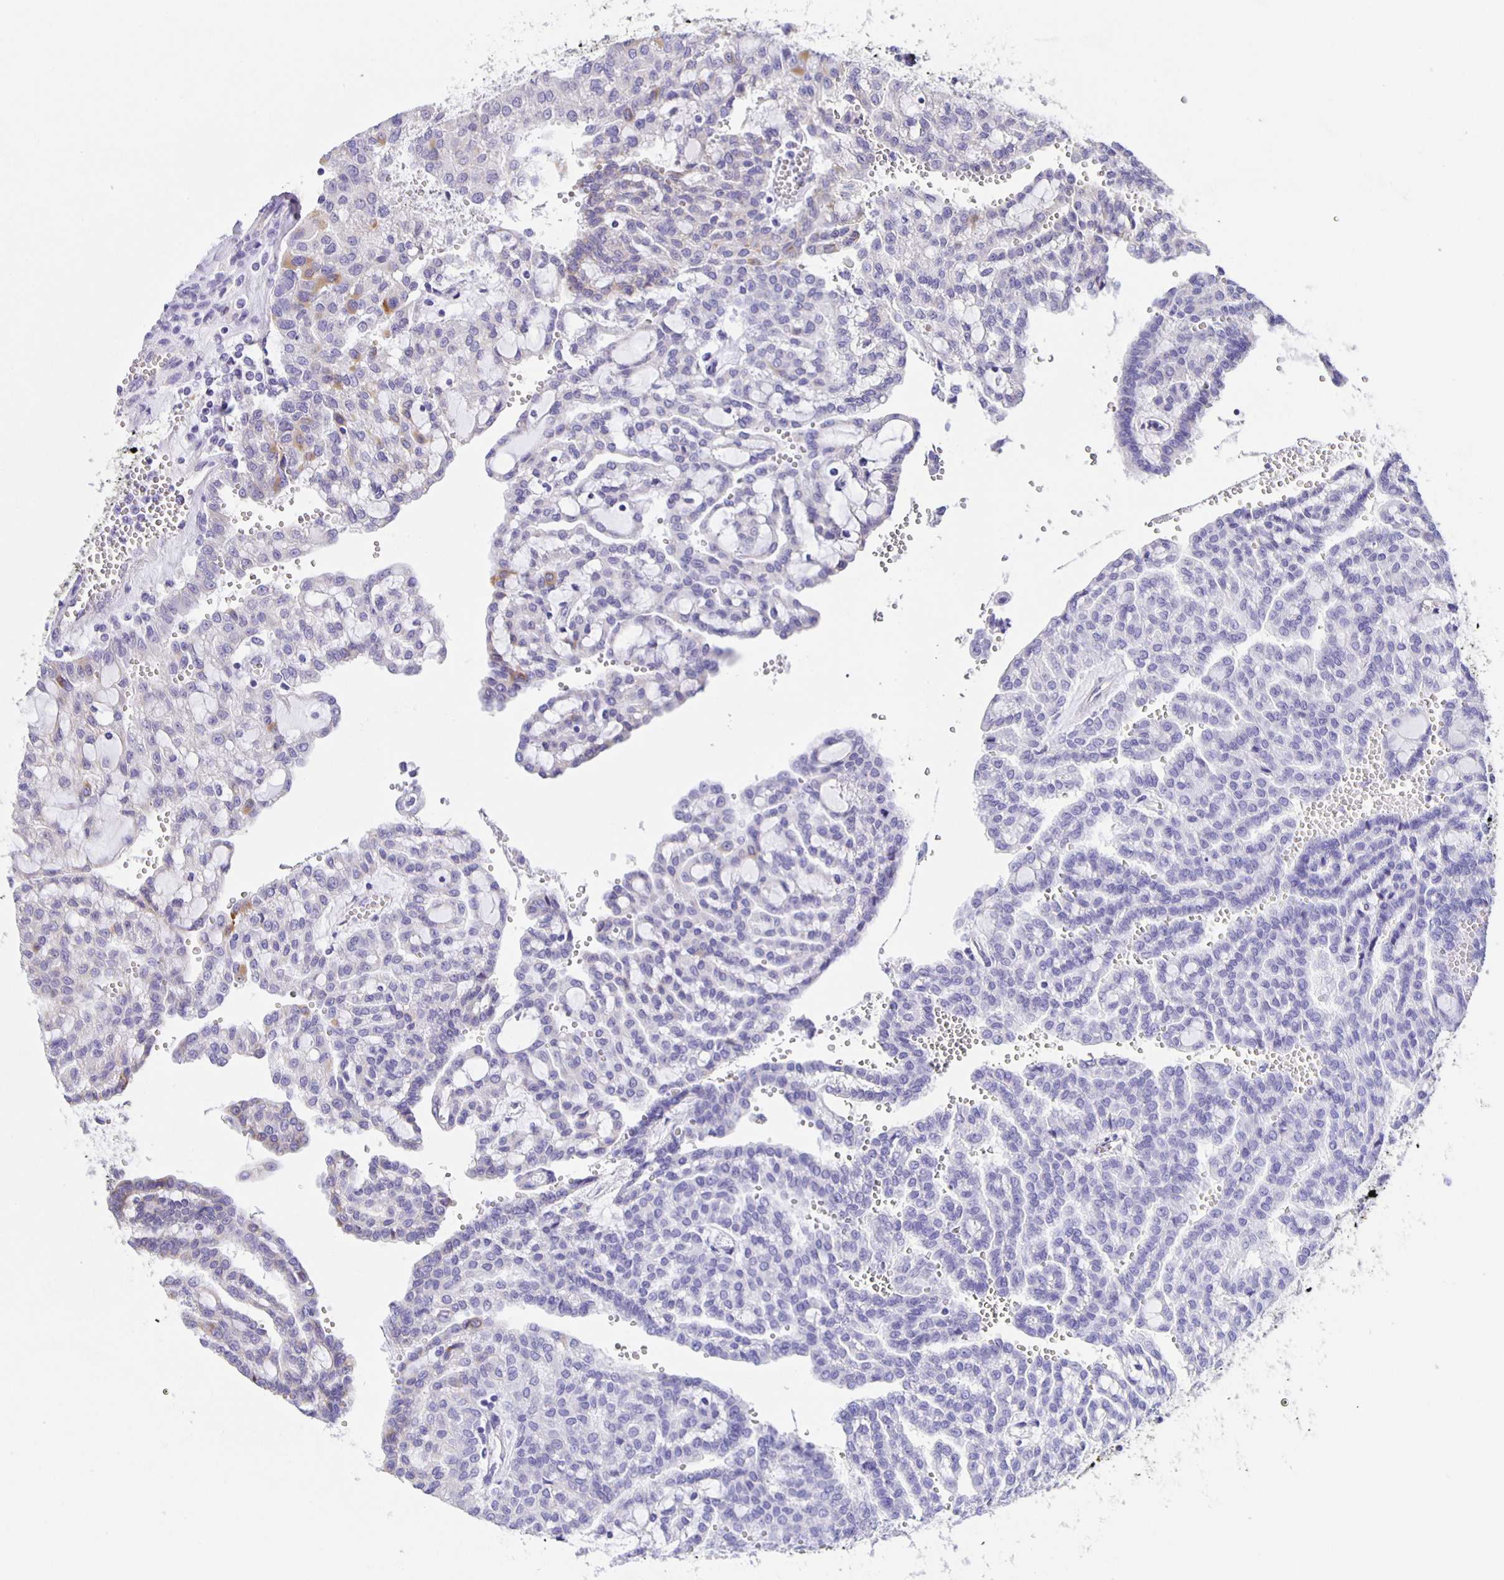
{"staining": {"intensity": "strong", "quantity": "<25%", "location": "cytoplasmic/membranous"}, "tissue": "renal cancer", "cell_type": "Tumor cells", "image_type": "cancer", "snomed": [{"axis": "morphology", "description": "Adenocarcinoma, NOS"}, {"axis": "topography", "description": "Kidney"}], "caption": "This micrograph reveals immunohistochemistry staining of human renal adenocarcinoma, with medium strong cytoplasmic/membranous staining in about <25% of tumor cells.", "gene": "JMJD4", "patient": {"sex": "male", "age": 63}}